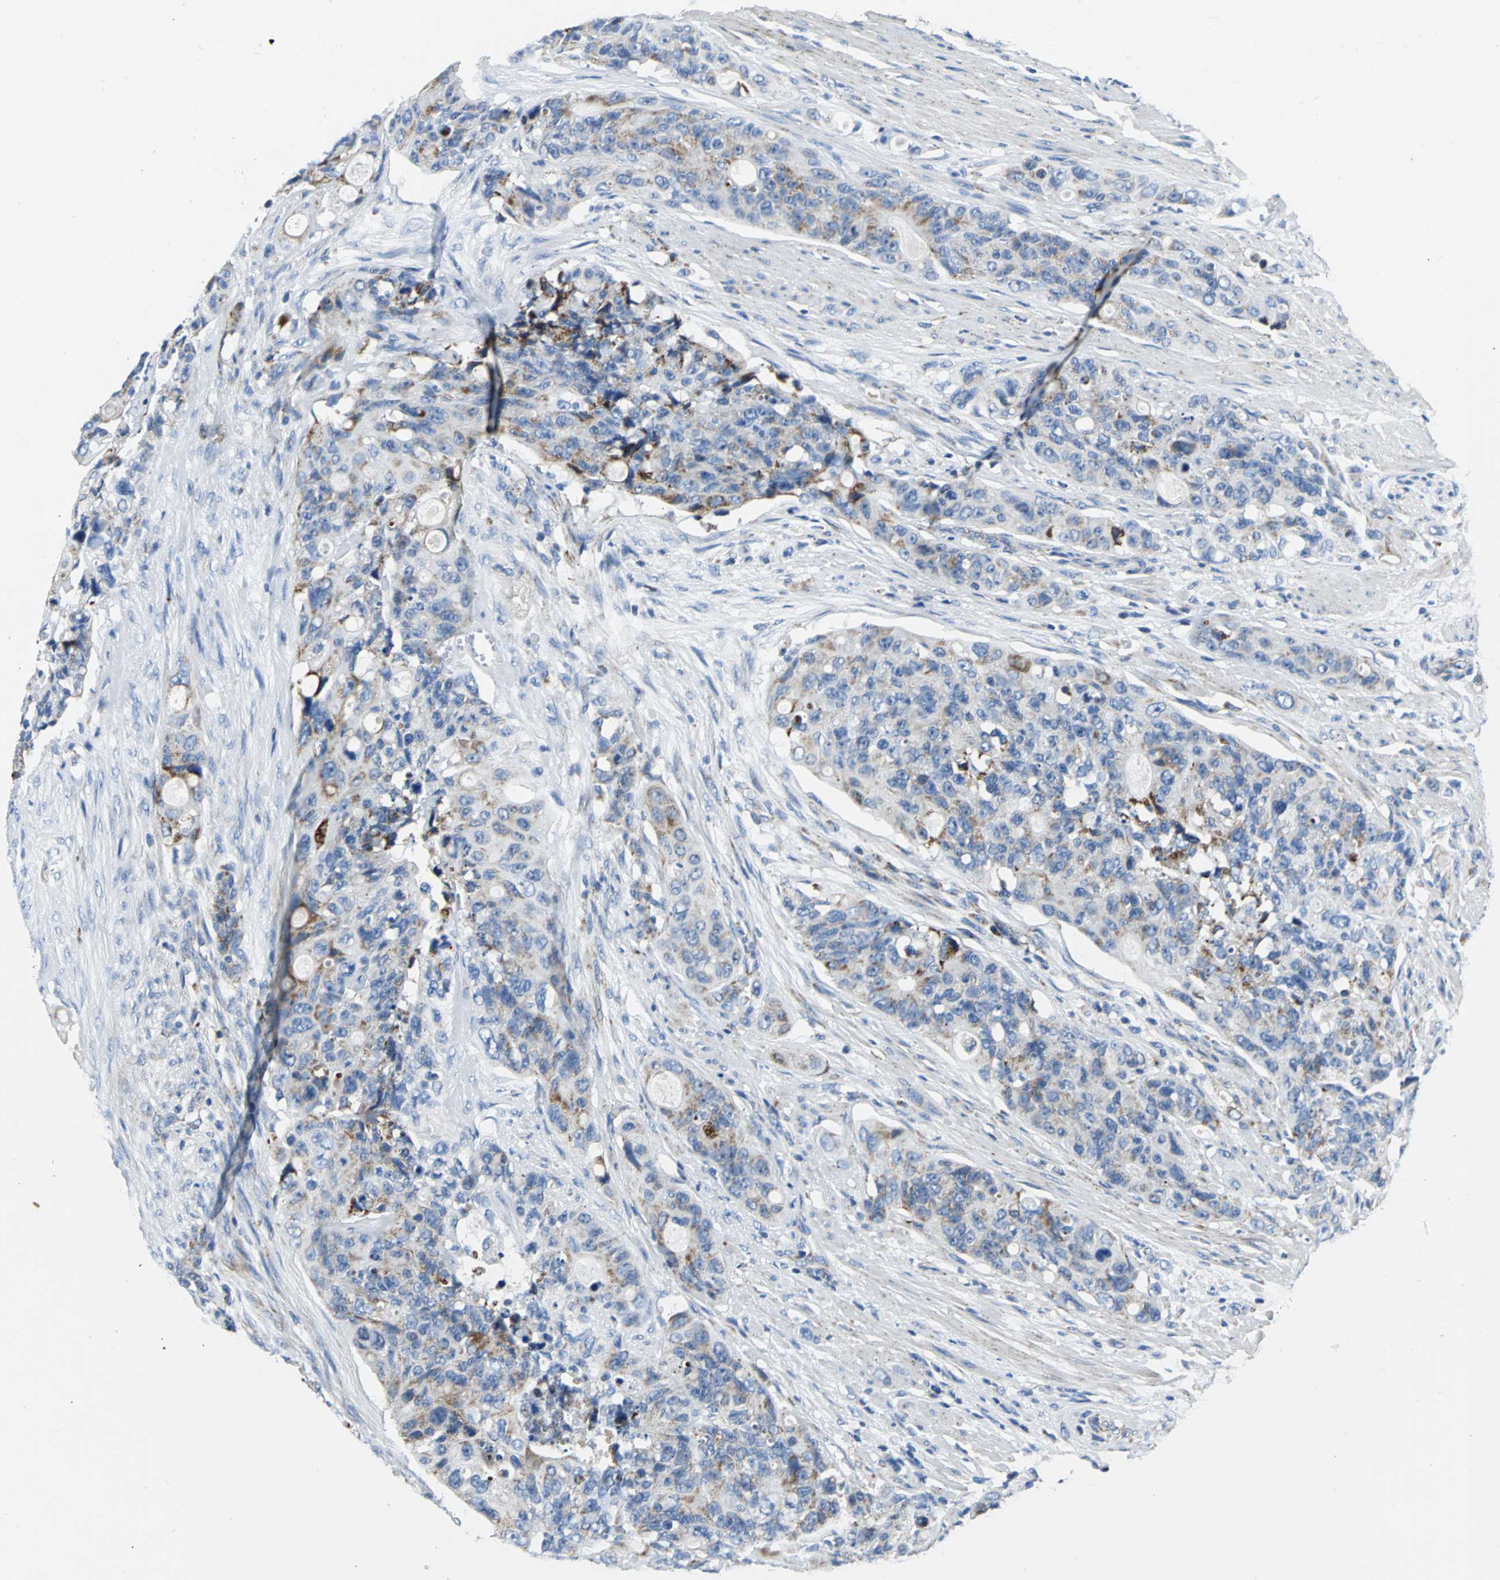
{"staining": {"intensity": "weak", "quantity": "25%-75%", "location": "cytoplasmic/membranous"}, "tissue": "colorectal cancer", "cell_type": "Tumor cells", "image_type": "cancer", "snomed": [{"axis": "morphology", "description": "Adenocarcinoma, NOS"}, {"axis": "topography", "description": "Colon"}], "caption": "High-power microscopy captured an immunohistochemistry micrograph of colorectal cancer (adenocarcinoma), revealing weak cytoplasmic/membranous staining in about 25%-75% of tumor cells. (DAB (3,3'-diaminobenzidine) IHC with brightfield microscopy, high magnification).", "gene": "IFI6", "patient": {"sex": "female", "age": 57}}